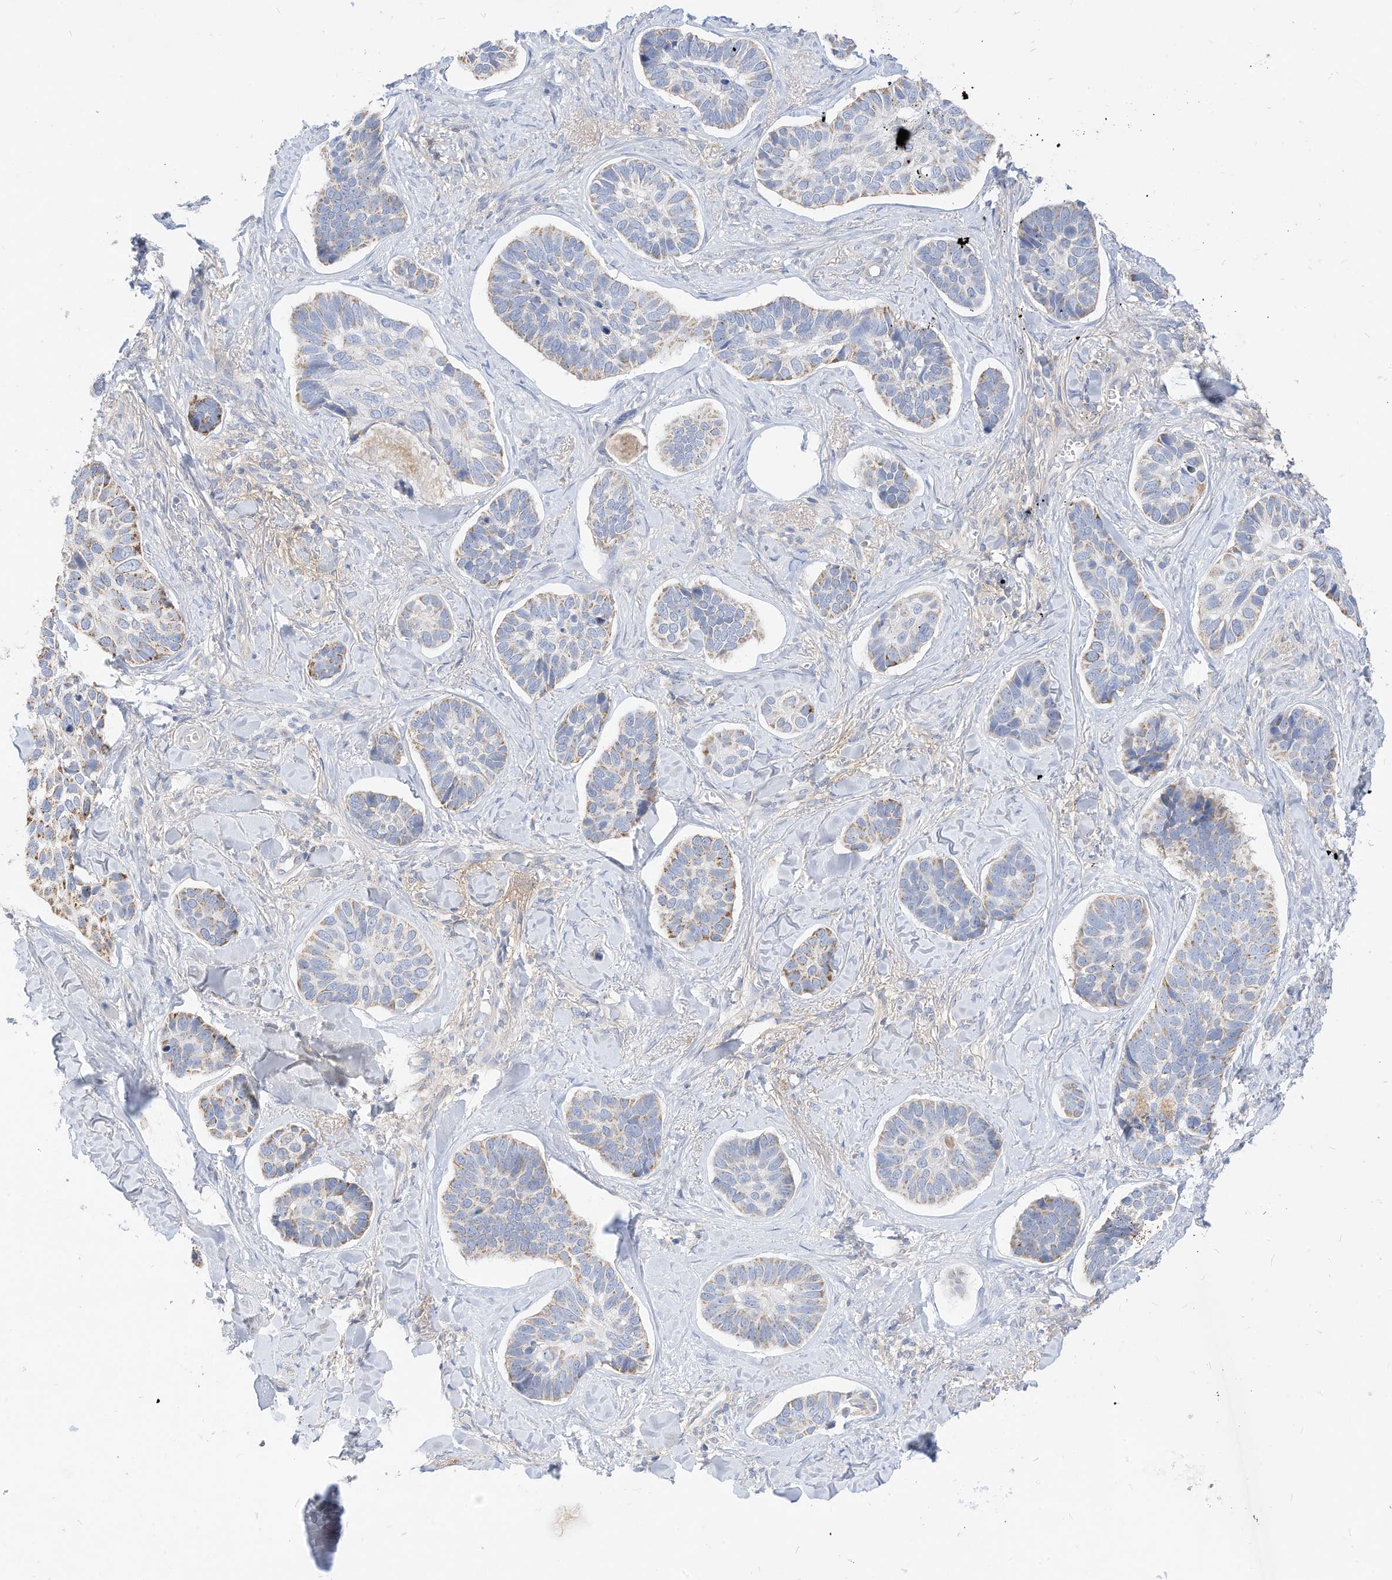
{"staining": {"intensity": "moderate", "quantity": "<25%", "location": "cytoplasmic/membranous"}, "tissue": "skin cancer", "cell_type": "Tumor cells", "image_type": "cancer", "snomed": [{"axis": "morphology", "description": "Basal cell carcinoma"}, {"axis": "topography", "description": "Skin"}], "caption": "Tumor cells reveal low levels of moderate cytoplasmic/membranous expression in about <25% of cells in human skin basal cell carcinoma.", "gene": "RHOH", "patient": {"sex": "male", "age": 62}}